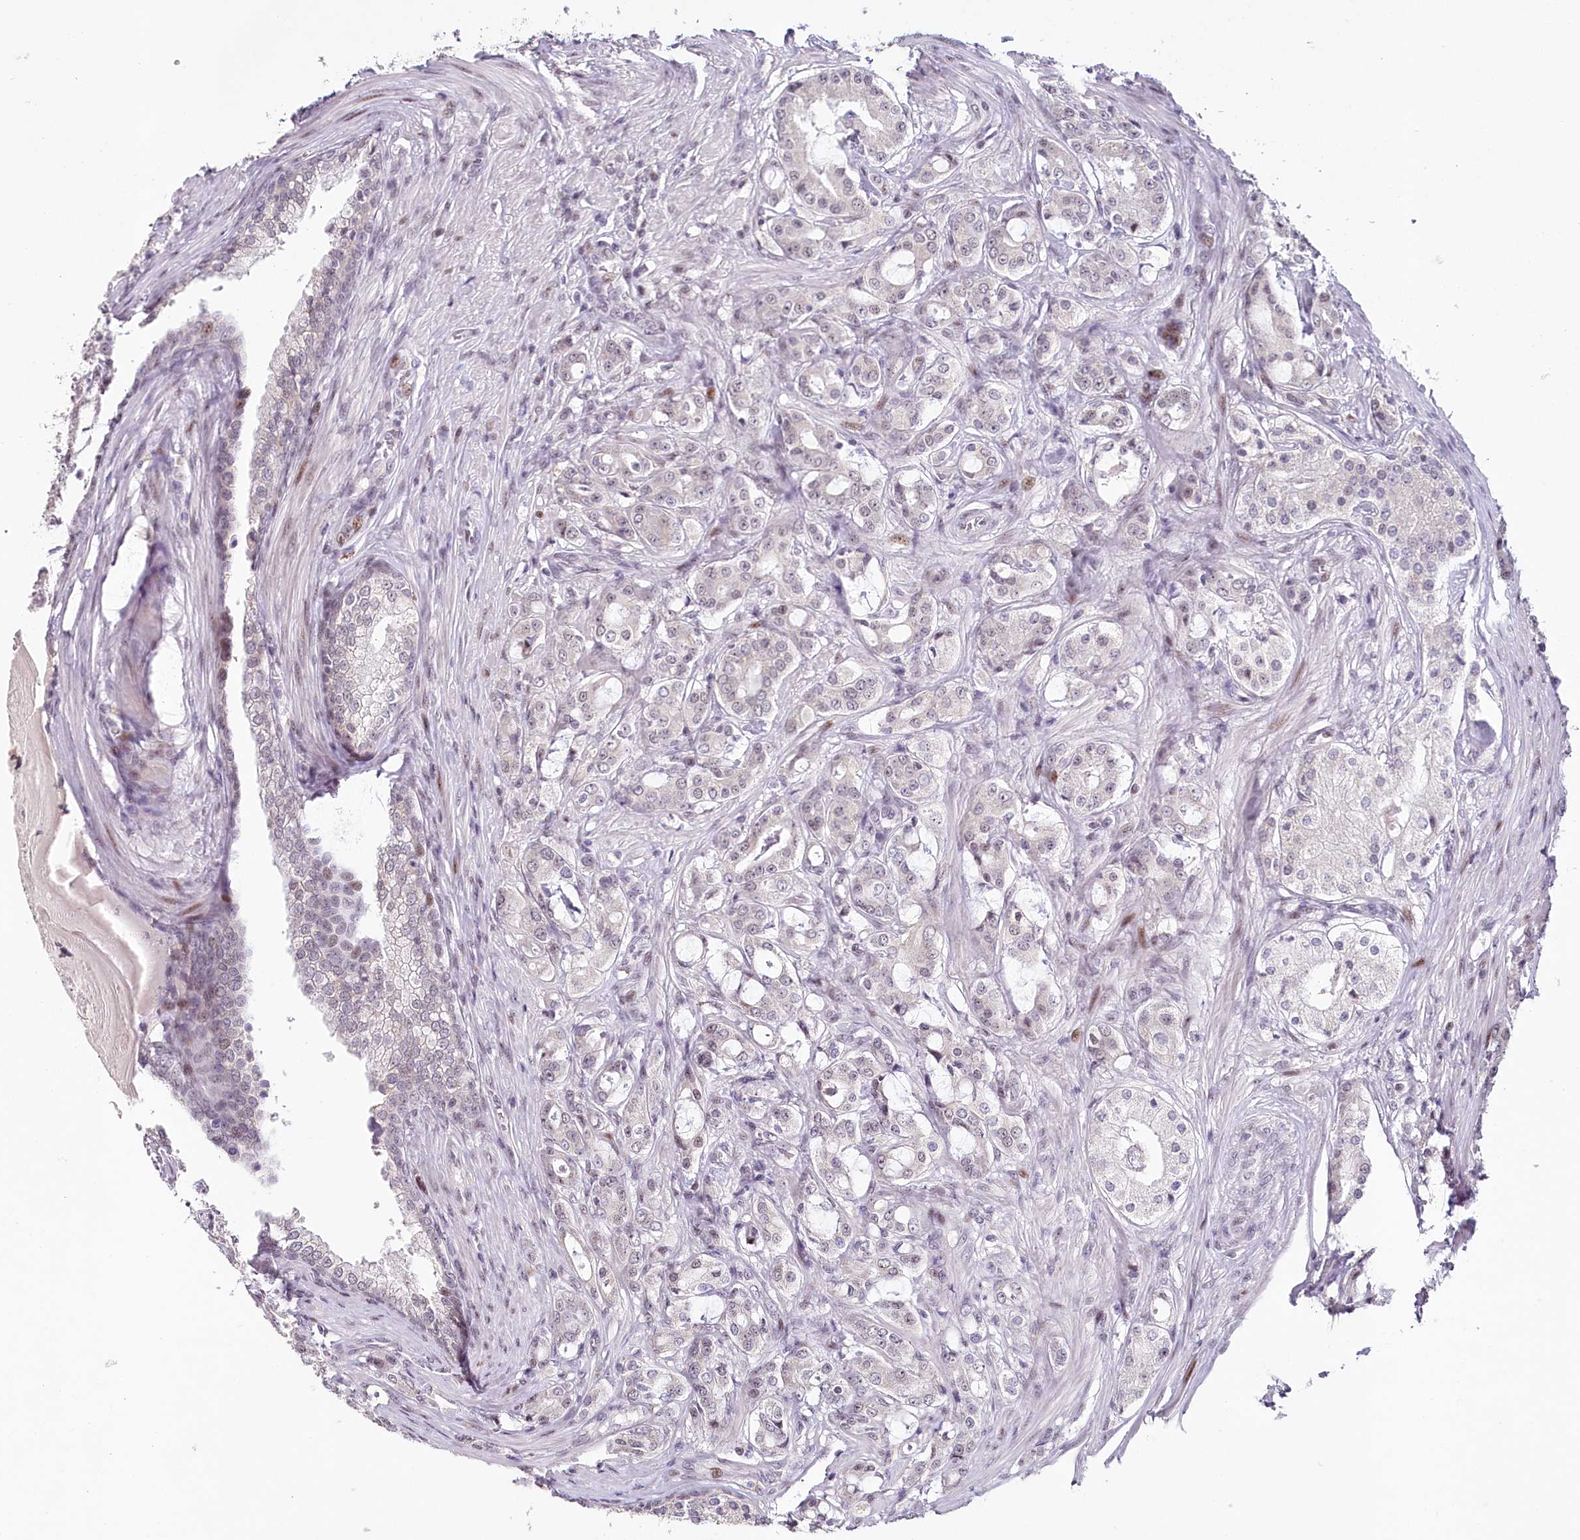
{"staining": {"intensity": "negative", "quantity": "none", "location": "none"}, "tissue": "prostate cancer", "cell_type": "Tumor cells", "image_type": "cancer", "snomed": [{"axis": "morphology", "description": "Adenocarcinoma, High grade"}, {"axis": "topography", "description": "Prostate"}], "caption": "A photomicrograph of prostate cancer (high-grade adenocarcinoma) stained for a protein demonstrates no brown staining in tumor cells.", "gene": "HPD", "patient": {"sex": "male", "age": 63}}